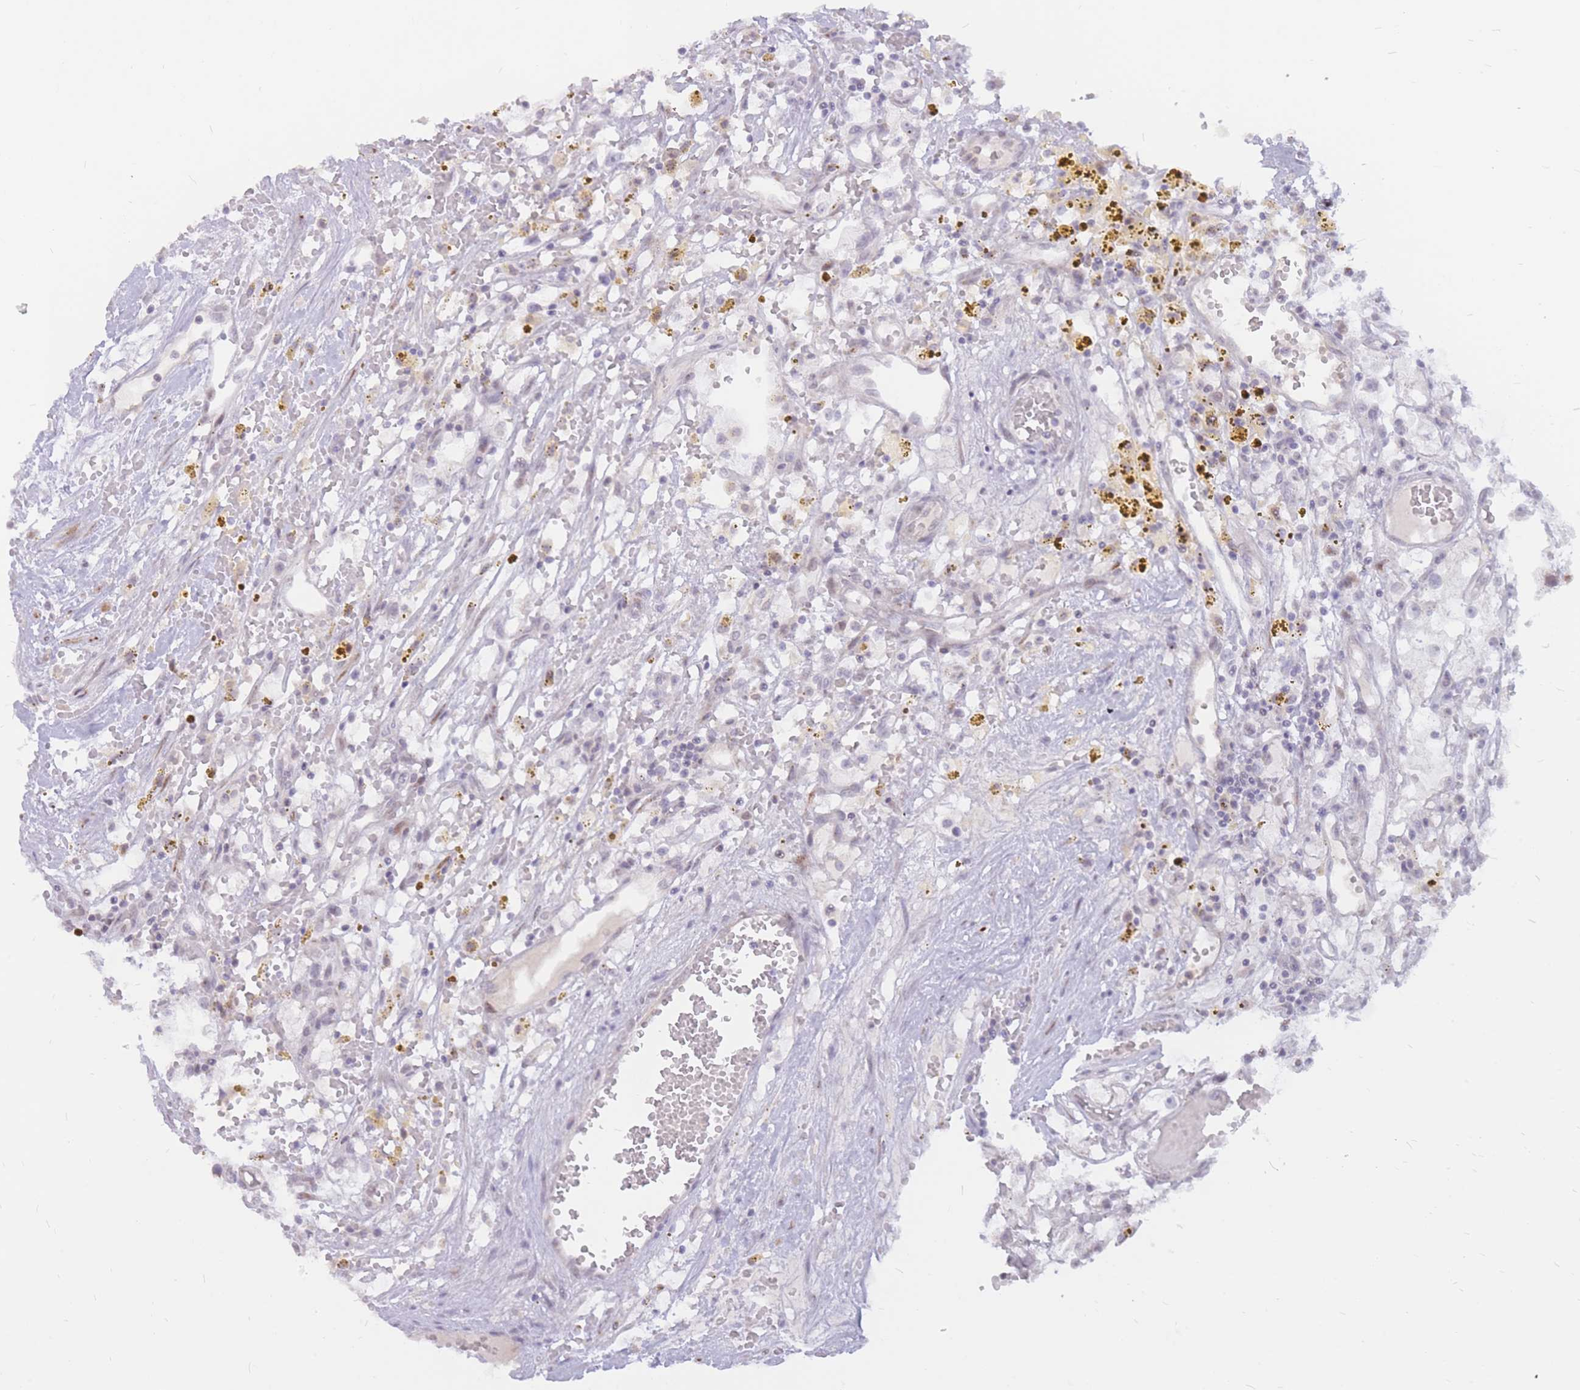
{"staining": {"intensity": "negative", "quantity": "none", "location": "none"}, "tissue": "renal cancer", "cell_type": "Tumor cells", "image_type": "cancer", "snomed": [{"axis": "morphology", "description": "Adenocarcinoma, NOS"}, {"axis": "topography", "description": "Kidney"}], "caption": "Tumor cells are negative for brown protein staining in renal adenocarcinoma.", "gene": "ADD2", "patient": {"sex": "male", "age": 56}}